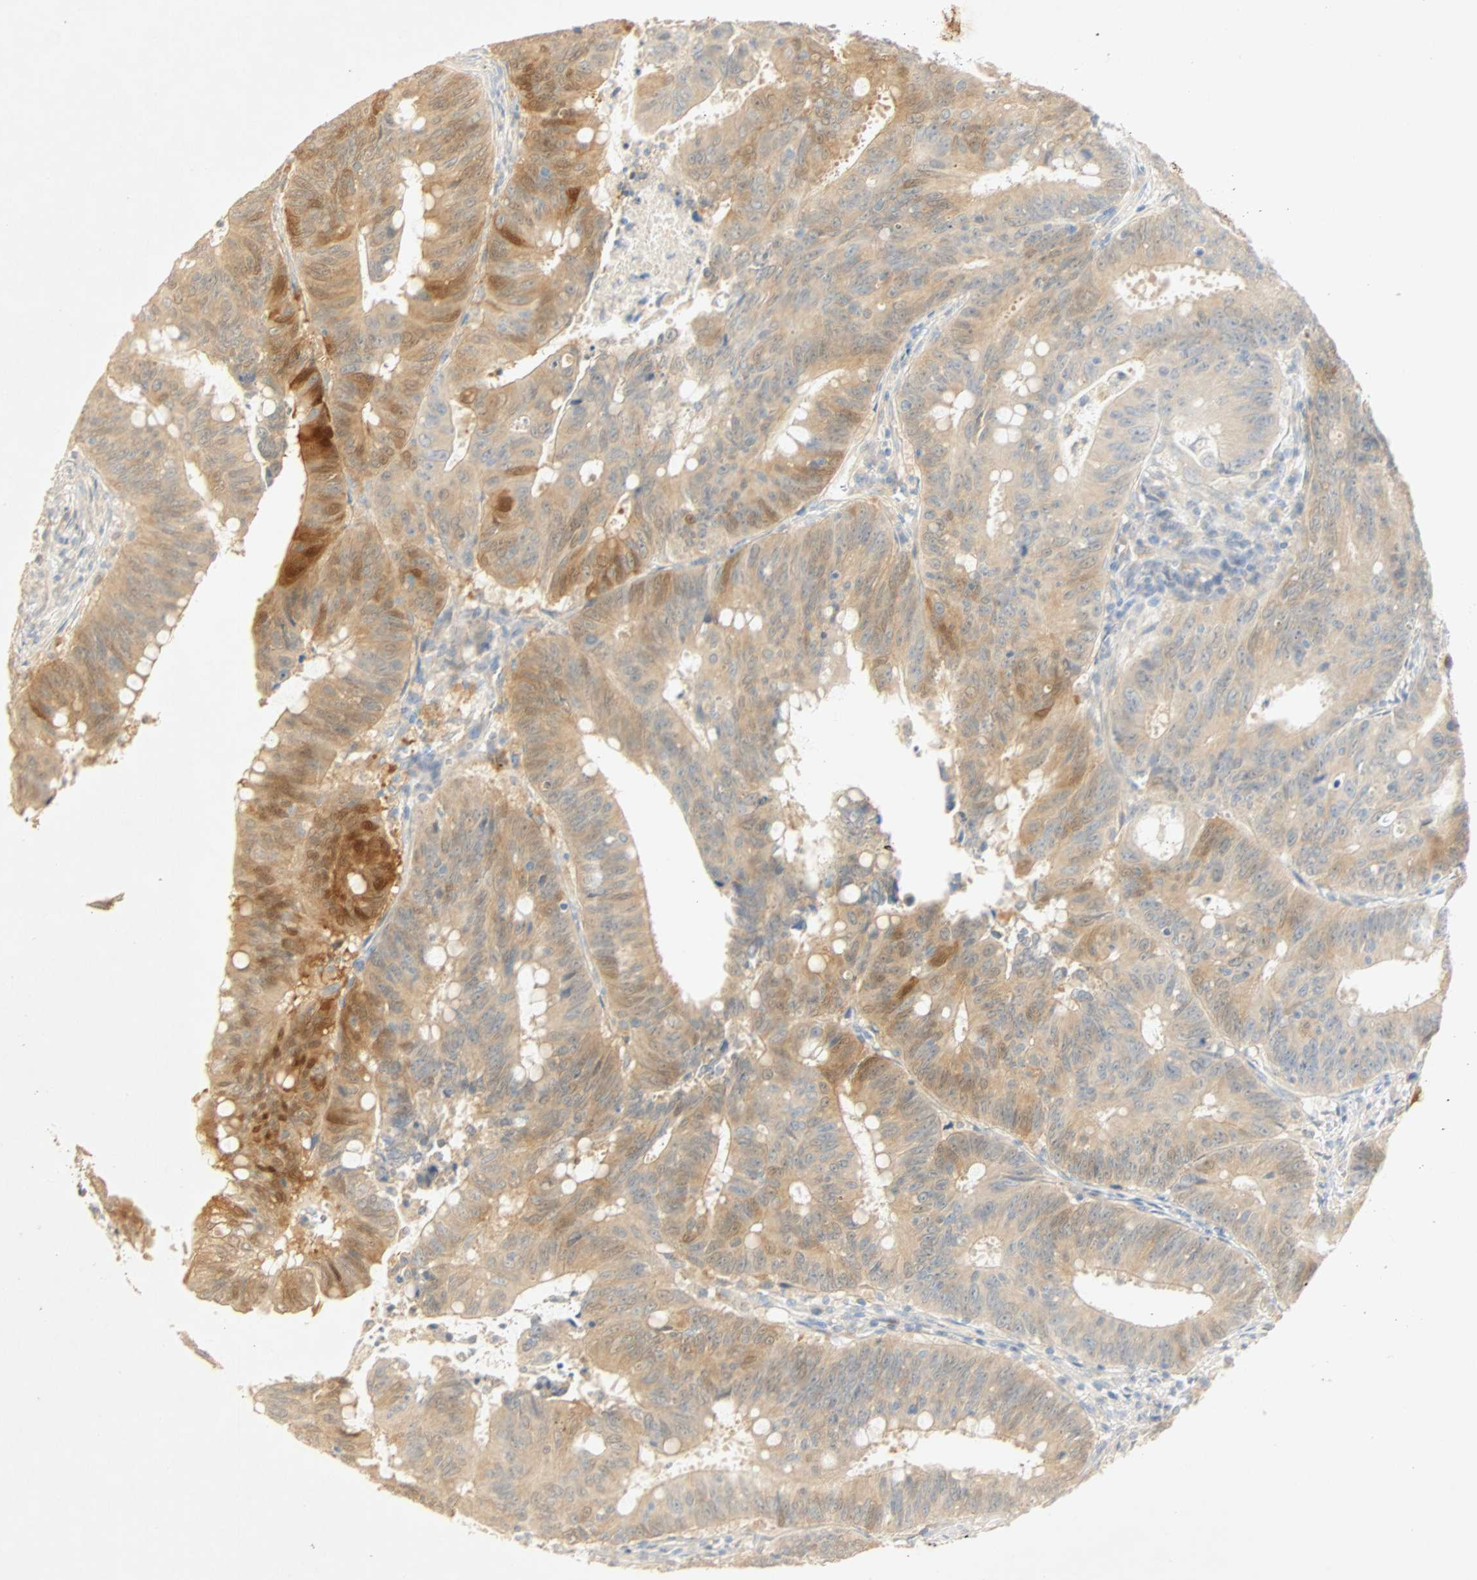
{"staining": {"intensity": "moderate", "quantity": "25%-75%", "location": "cytoplasmic/membranous"}, "tissue": "colorectal cancer", "cell_type": "Tumor cells", "image_type": "cancer", "snomed": [{"axis": "morphology", "description": "Adenocarcinoma, NOS"}, {"axis": "topography", "description": "Colon"}], "caption": "Adenocarcinoma (colorectal) stained with immunohistochemistry exhibits moderate cytoplasmic/membranous staining in approximately 25%-75% of tumor cells.", "gene": "SELENBP1", "patient": {"sex": "male", "age": 45}}